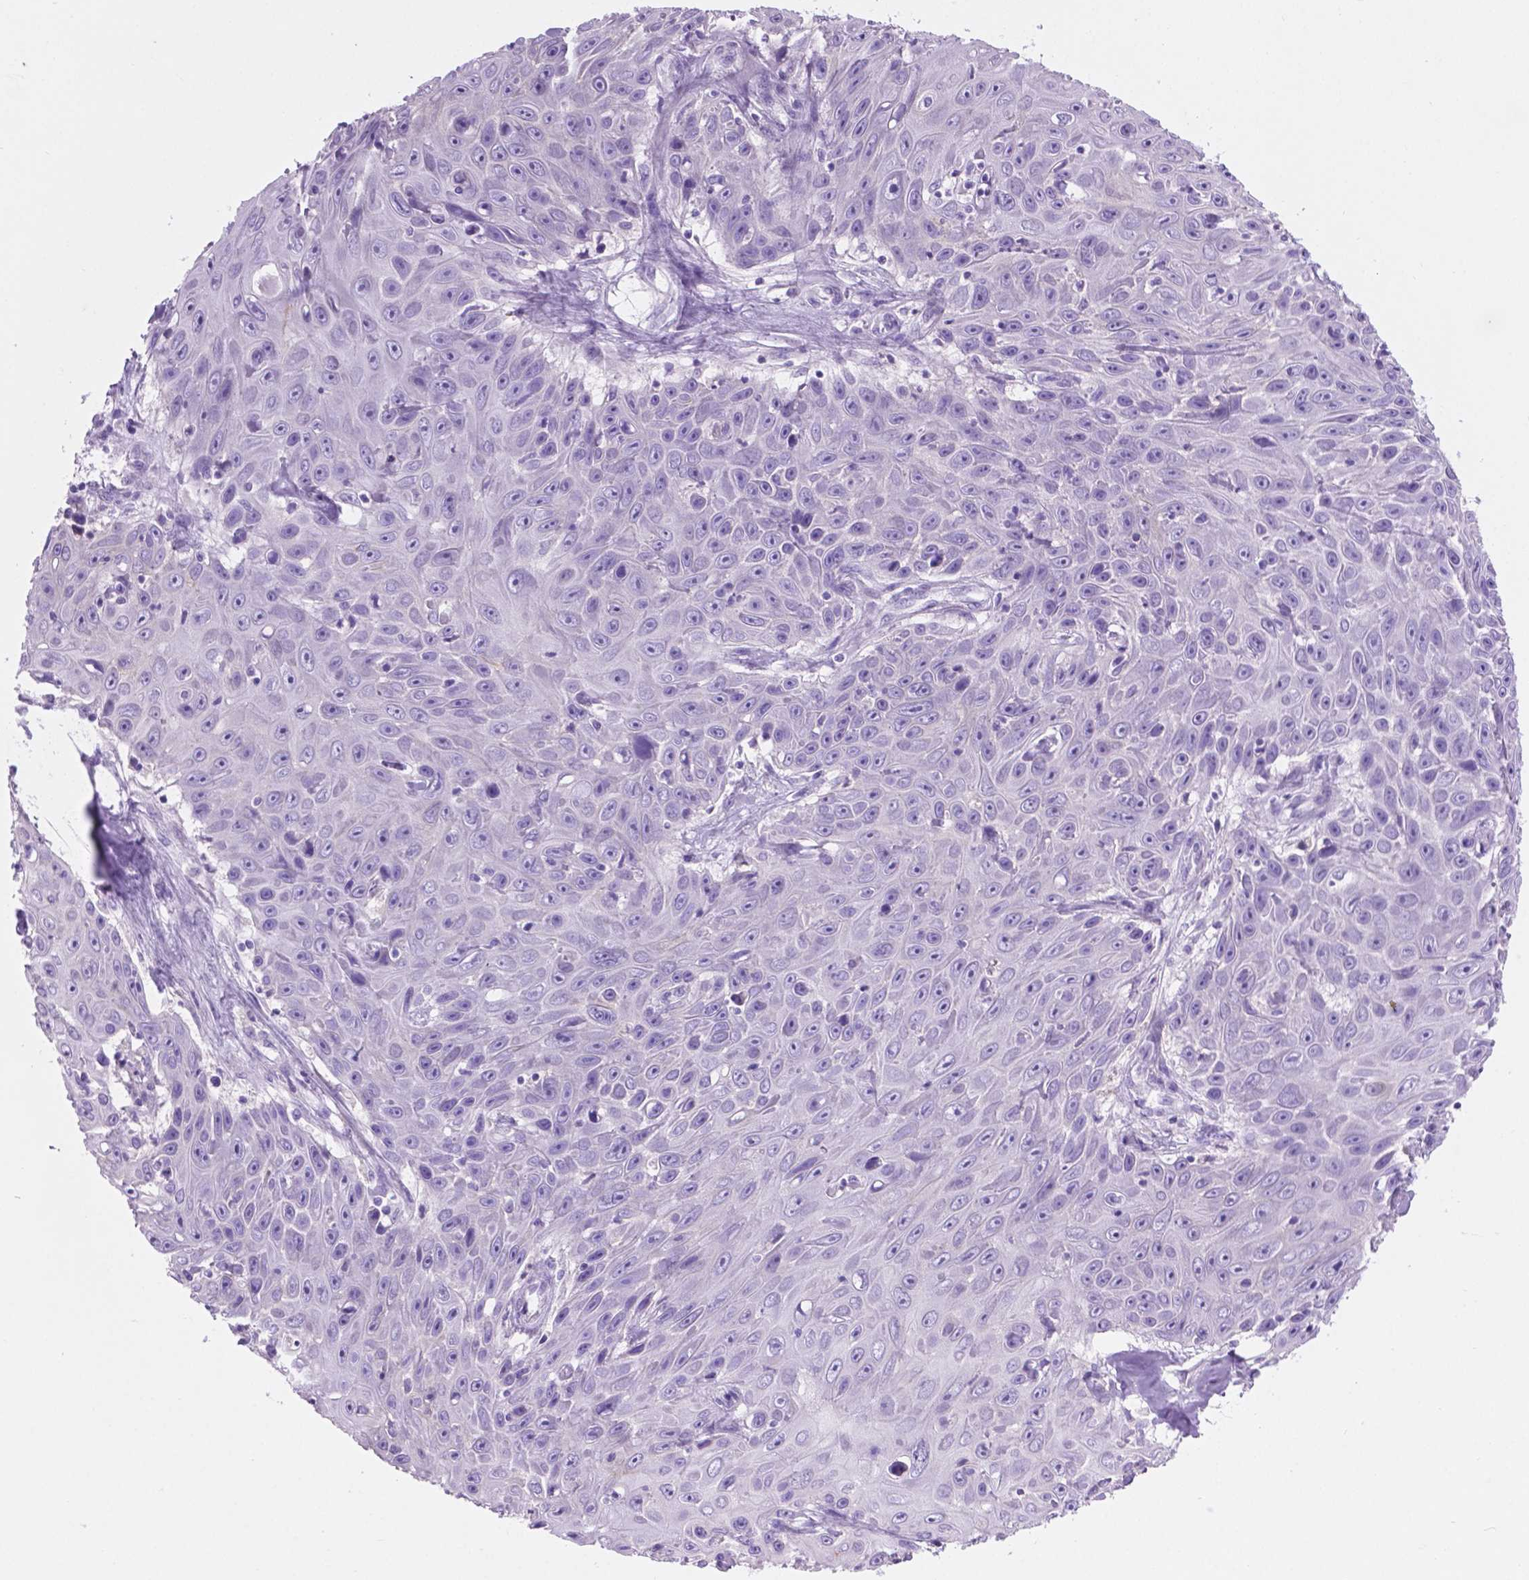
{"staining": {"intensity": "negative", "quantity": "none", "location": "none"}, "tissue": "skin cancer", "cell_type": "Tumor cells", "image_type": "cancer", "snomed": [{"axis": "morphology", "description": "Squamous cell carcinoma, NOS"}, {"axis": "topography", "description": "Skin"}], "caption": "This is an immunohistochemistry (IHC) micrograph of human skin cancer (squamous cell carcinoma). There is no positivity in tumor cells.", "gene": "GRIN2B", "patient": {"sex": "male", "age": 82}}